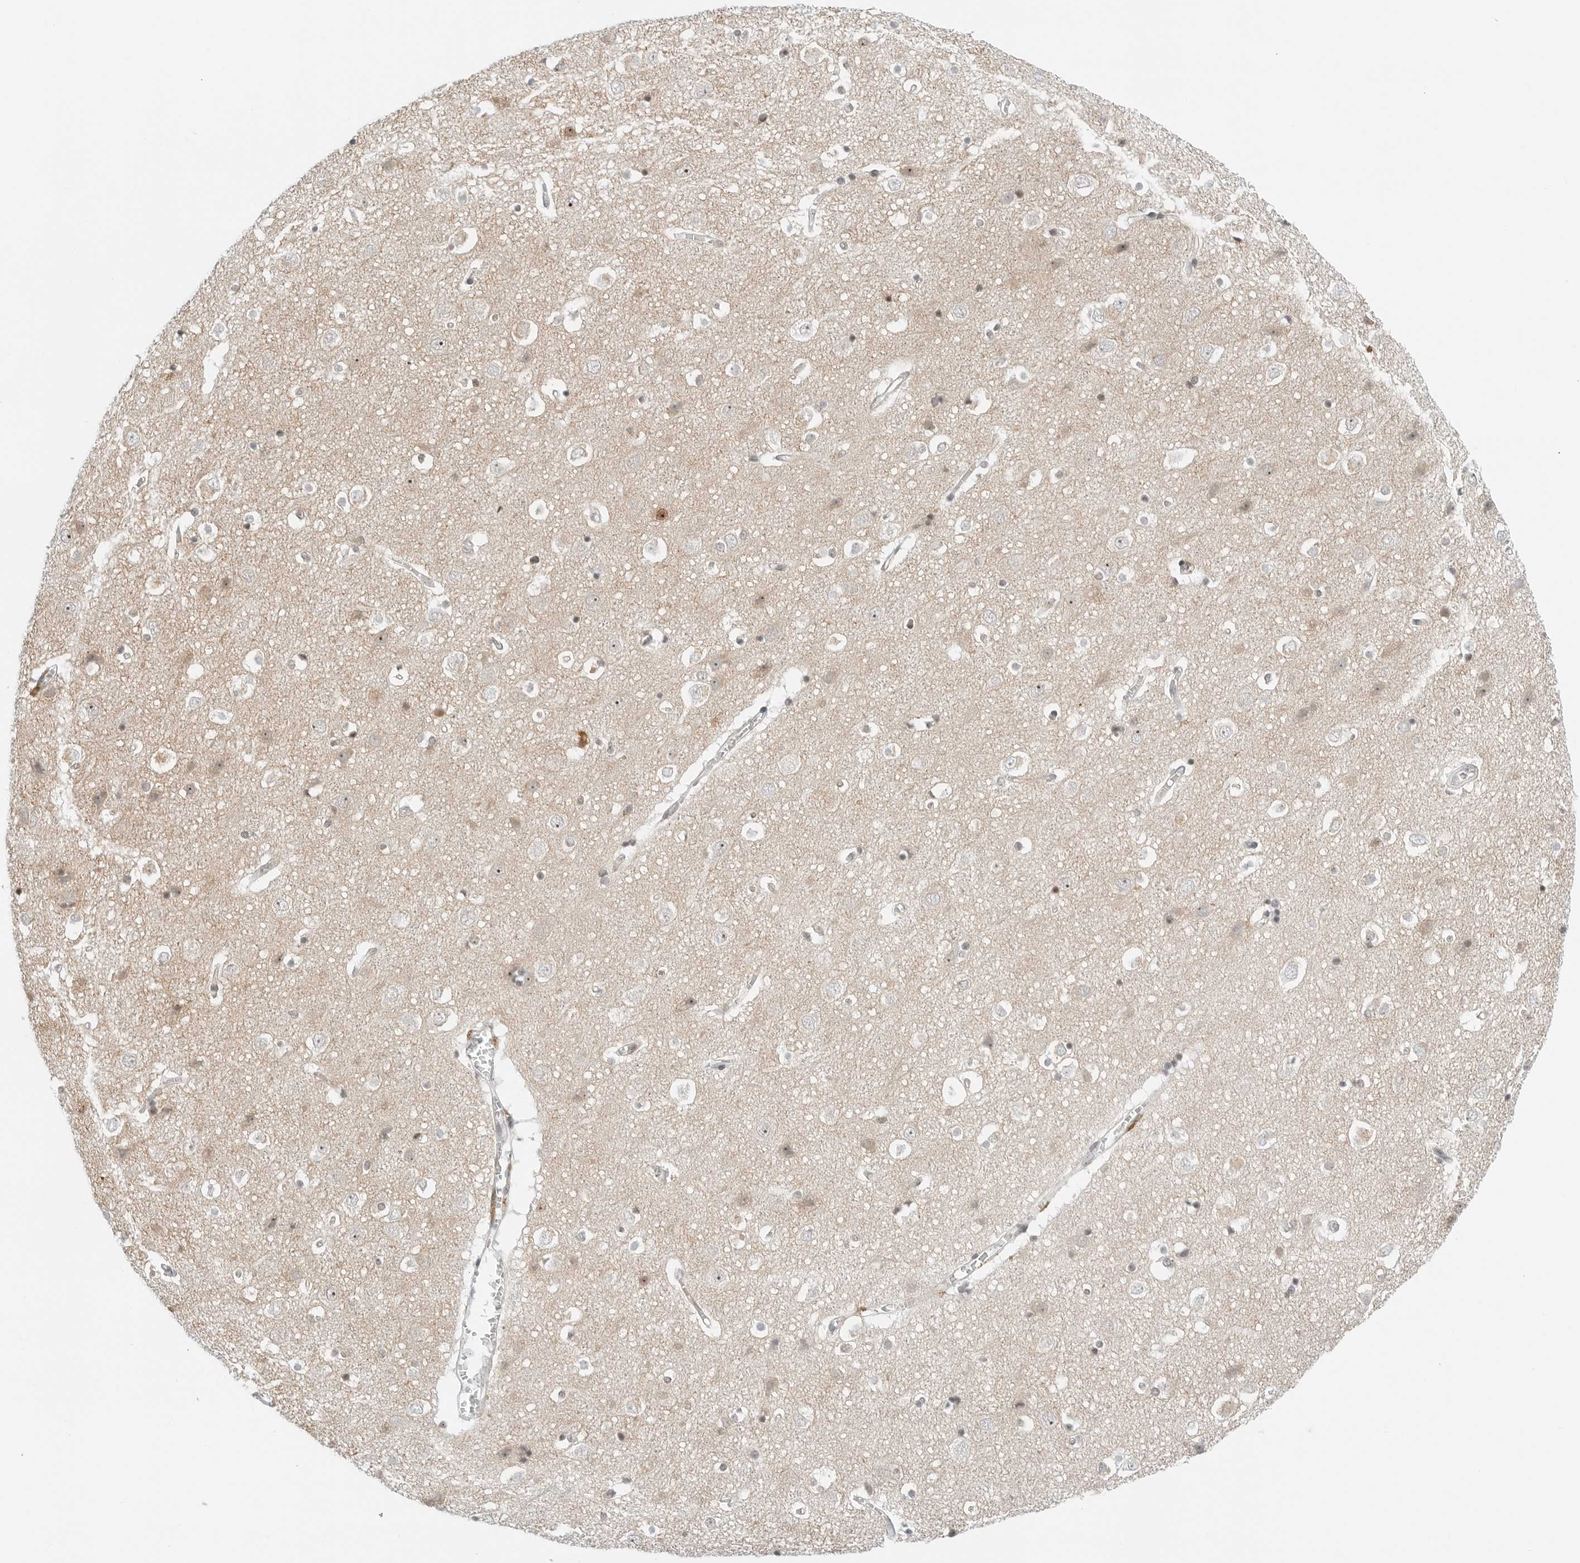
{"staining": {"intensity": "weak", "quantity": "25%-75%", "location": "cytoplasmic/membranous,nuclear"}, "tissue": "cerebral cortex", "cell_type": "Endothelial cells", "image_type": "normal", "snomed": [{"axis": "morphology", "description": "Normal tissue, NOS"}, {"axis": "topography", "description": "Cerebral cortex"}], "caption": "A low amount of weak cytoplasmic/membranous,nuclear expression is seen in about 25%-75% of endothelial cells in normal cerebral cortex.", "gene": "RIMKLA", "patient": {"sex": "male", "age": 54}}